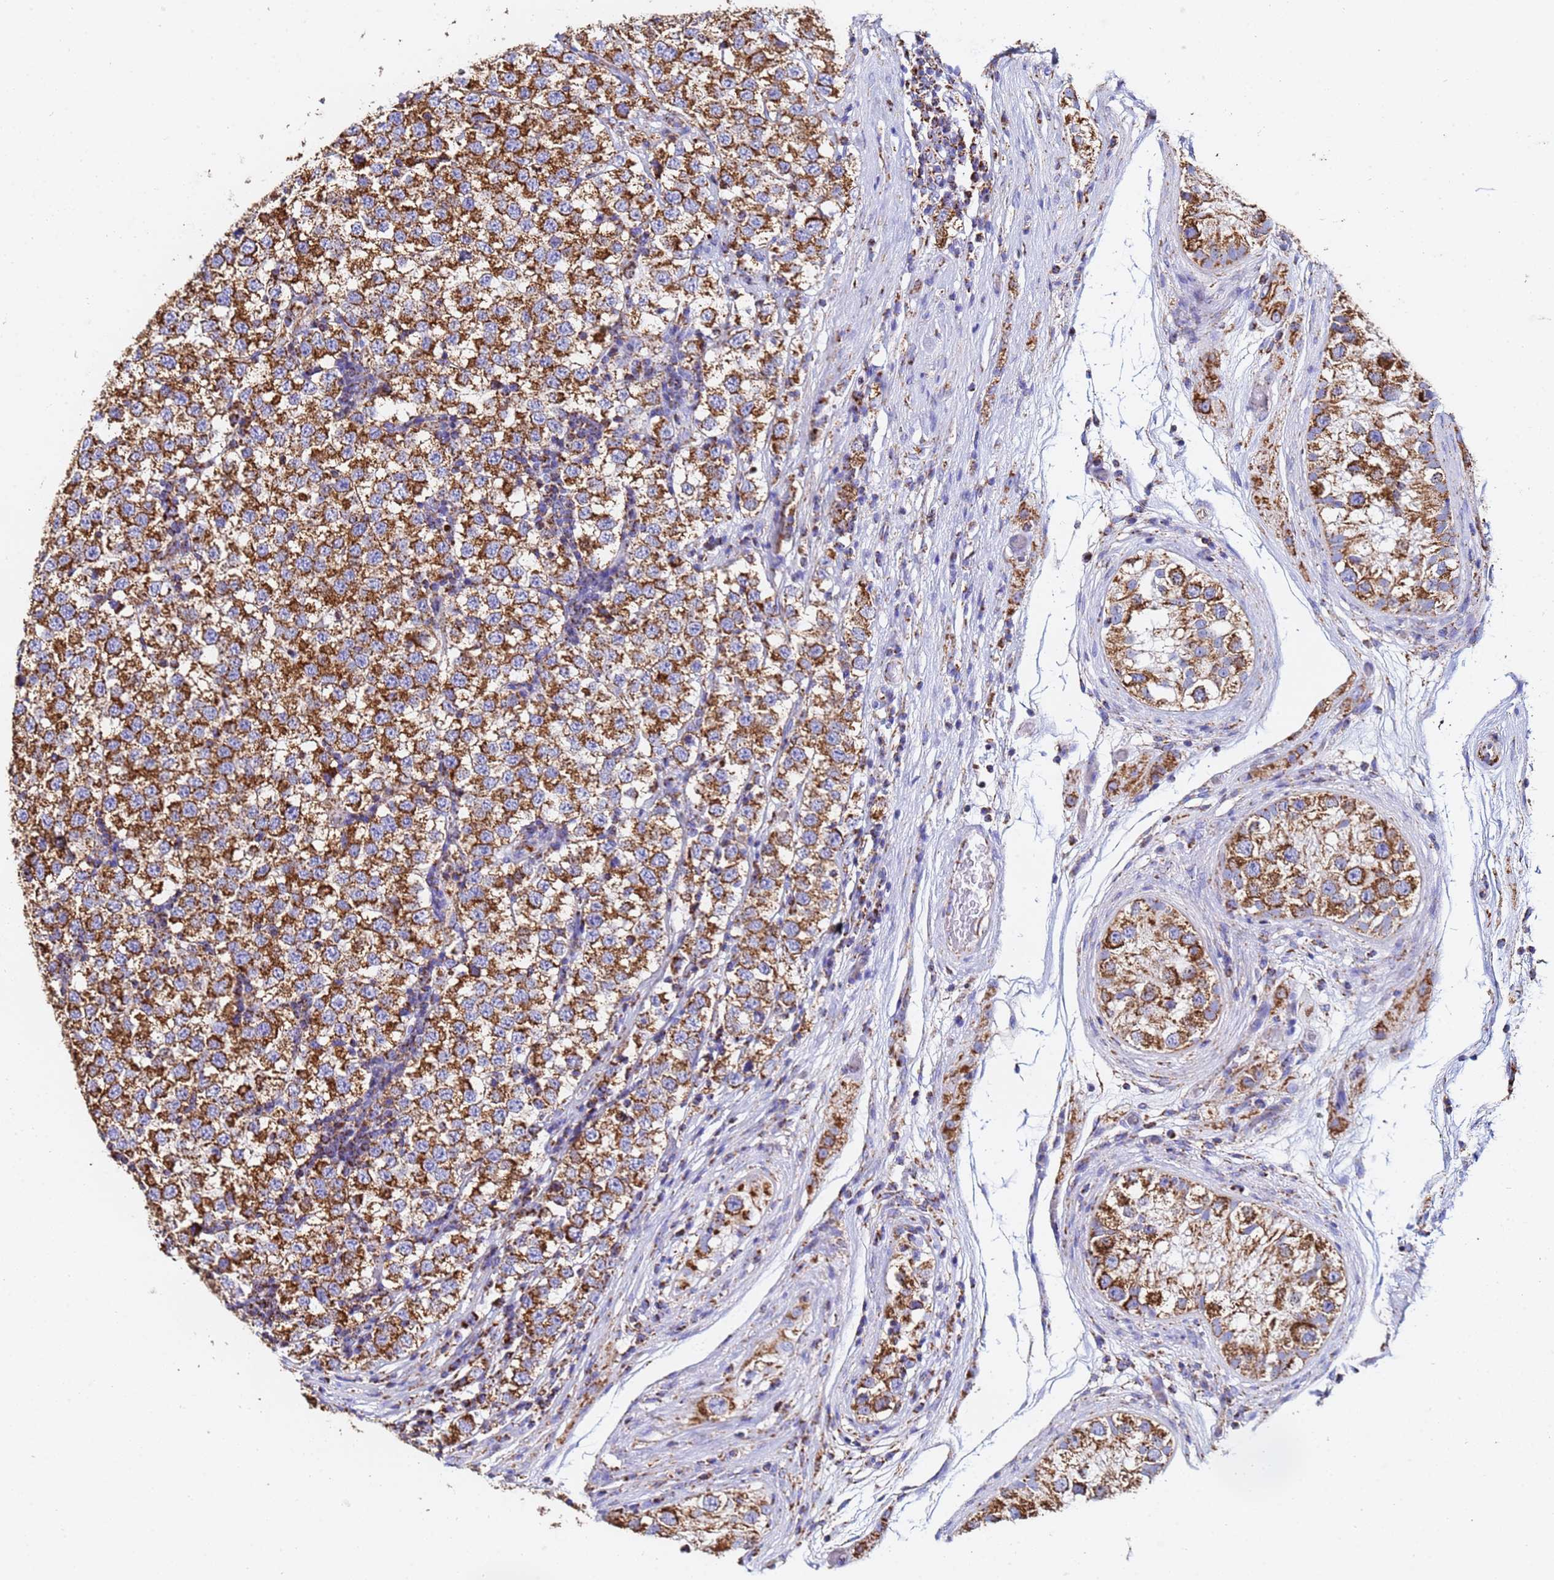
{"staining": {"intensity": "strong", "quantity": ">75%", "location": "cytoplasmic/membranous"}, "tissue": "testis cancer", "cell_type": "Tumor cells", "image_type": "cancer", "snomed": [{"axis": "morphology", "description": "Seminoma, NOS"}, {"axis": "topography", "description": "Testis"}], "caption": "A histopathology image of human testis cancer (seminoma) stained for a protein reveals strong cytoplasmic/membranous brown staining in tumor cells.", "gene": "PHB2", "patient": {"sex": "male", "age": 34}}